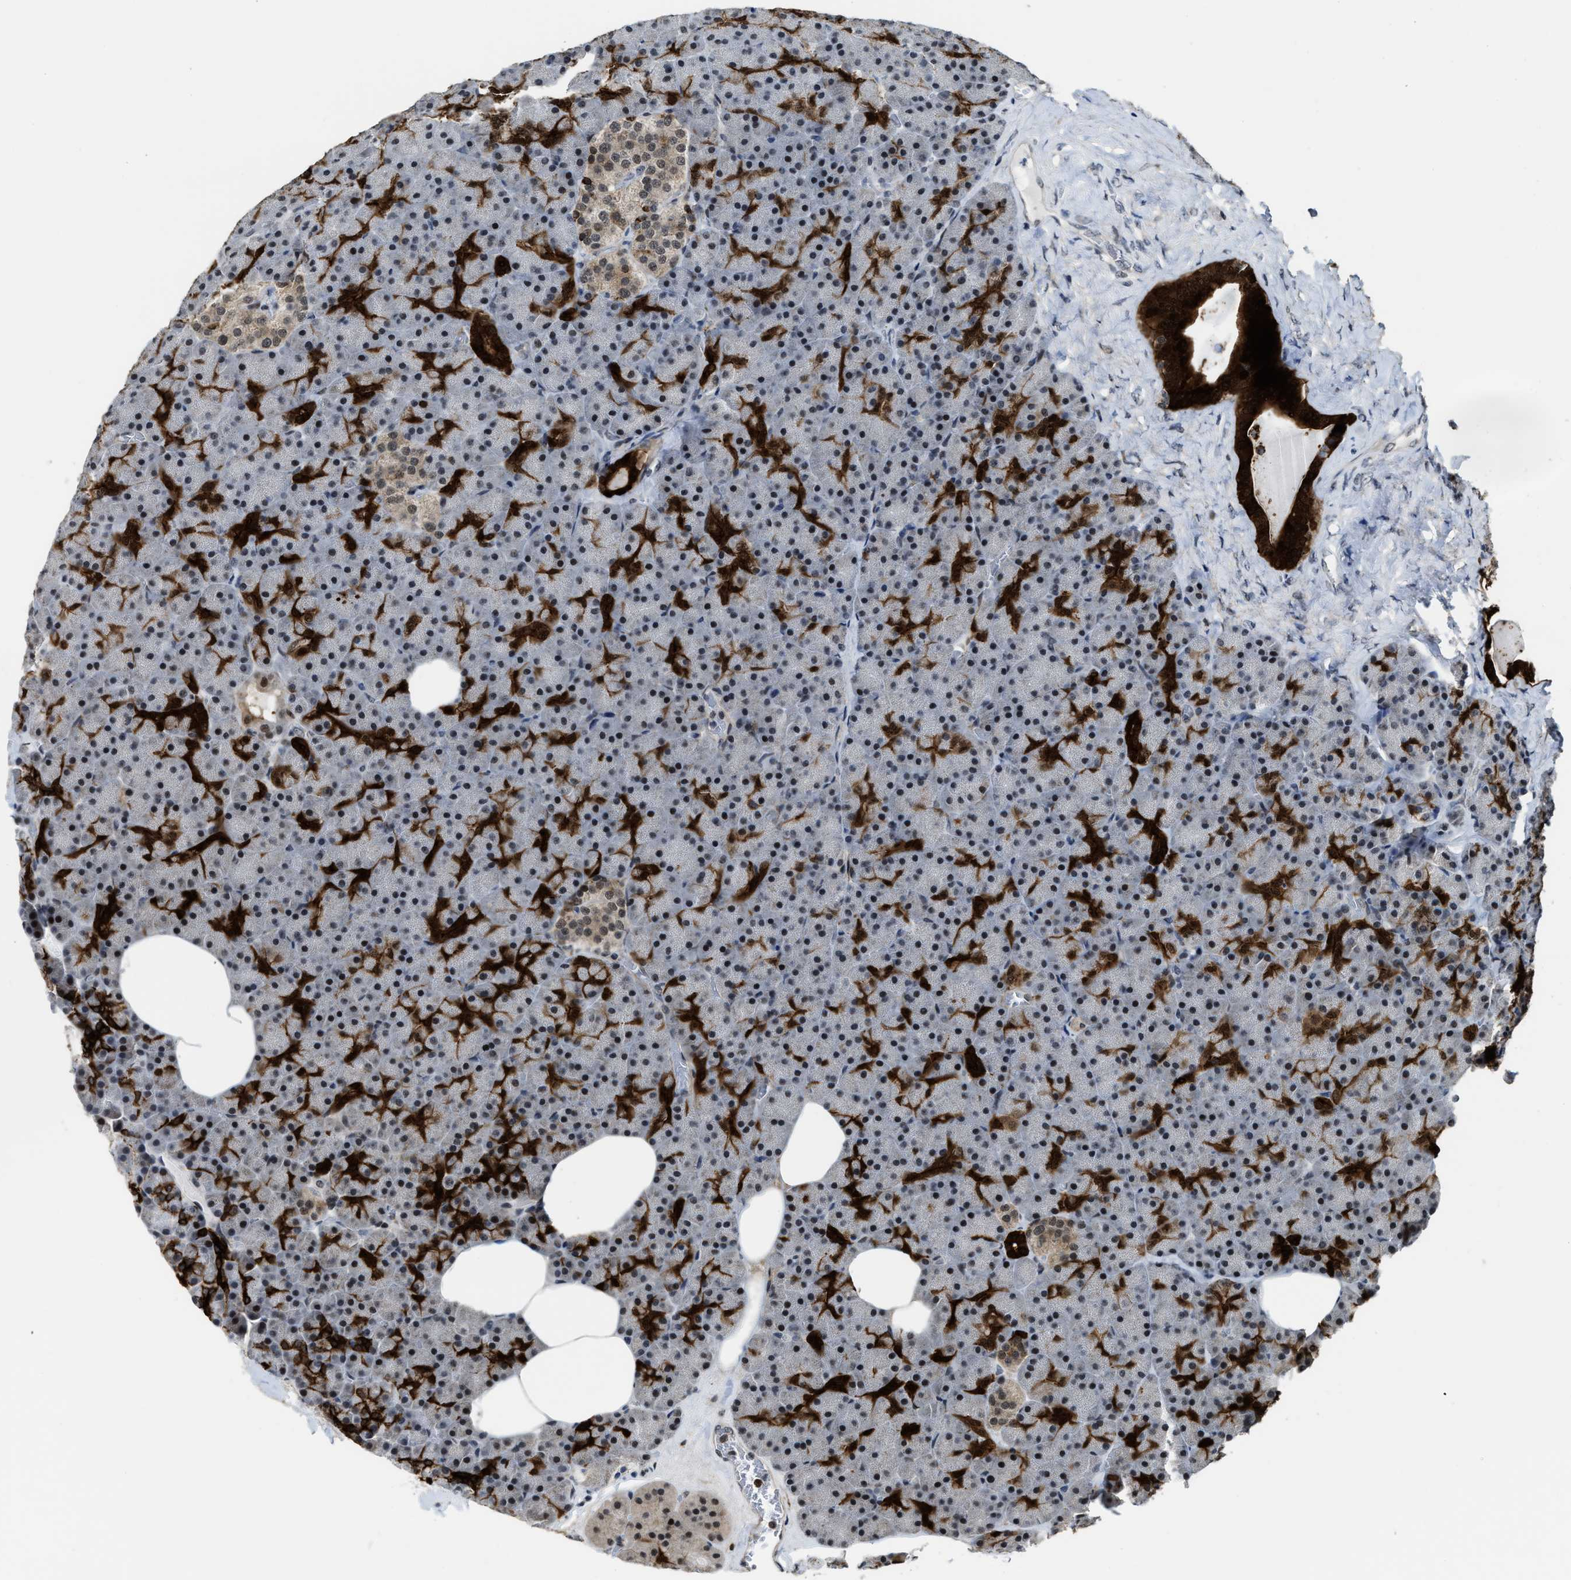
{"staining": {"intensity": "strong", "quantity": "25%-75%", "location": "cytoplasmic/membranous"}, "tissue": "pancreas", "cell_type": "Exocrine glandular cells", "image_type": "normal", "snomed": [{"axis": "morphology", "description": "Normal tissue, NOS"}, {"axis": "morphology", "description": "Carcinoid, malignant, NOS"}, {"axis": "topography", "description": "Pancreas"}], "caption": "Immunohistochemistry (DAB (3,3'-diaminobenzidine)) staining of normal pancreas shows strong cytoplasmic/membranous protein positivity in about 25%-75% of exocrine glandular cells.", "gene": "ZNF250", "patient": {"sex": "female", "age": 35}}